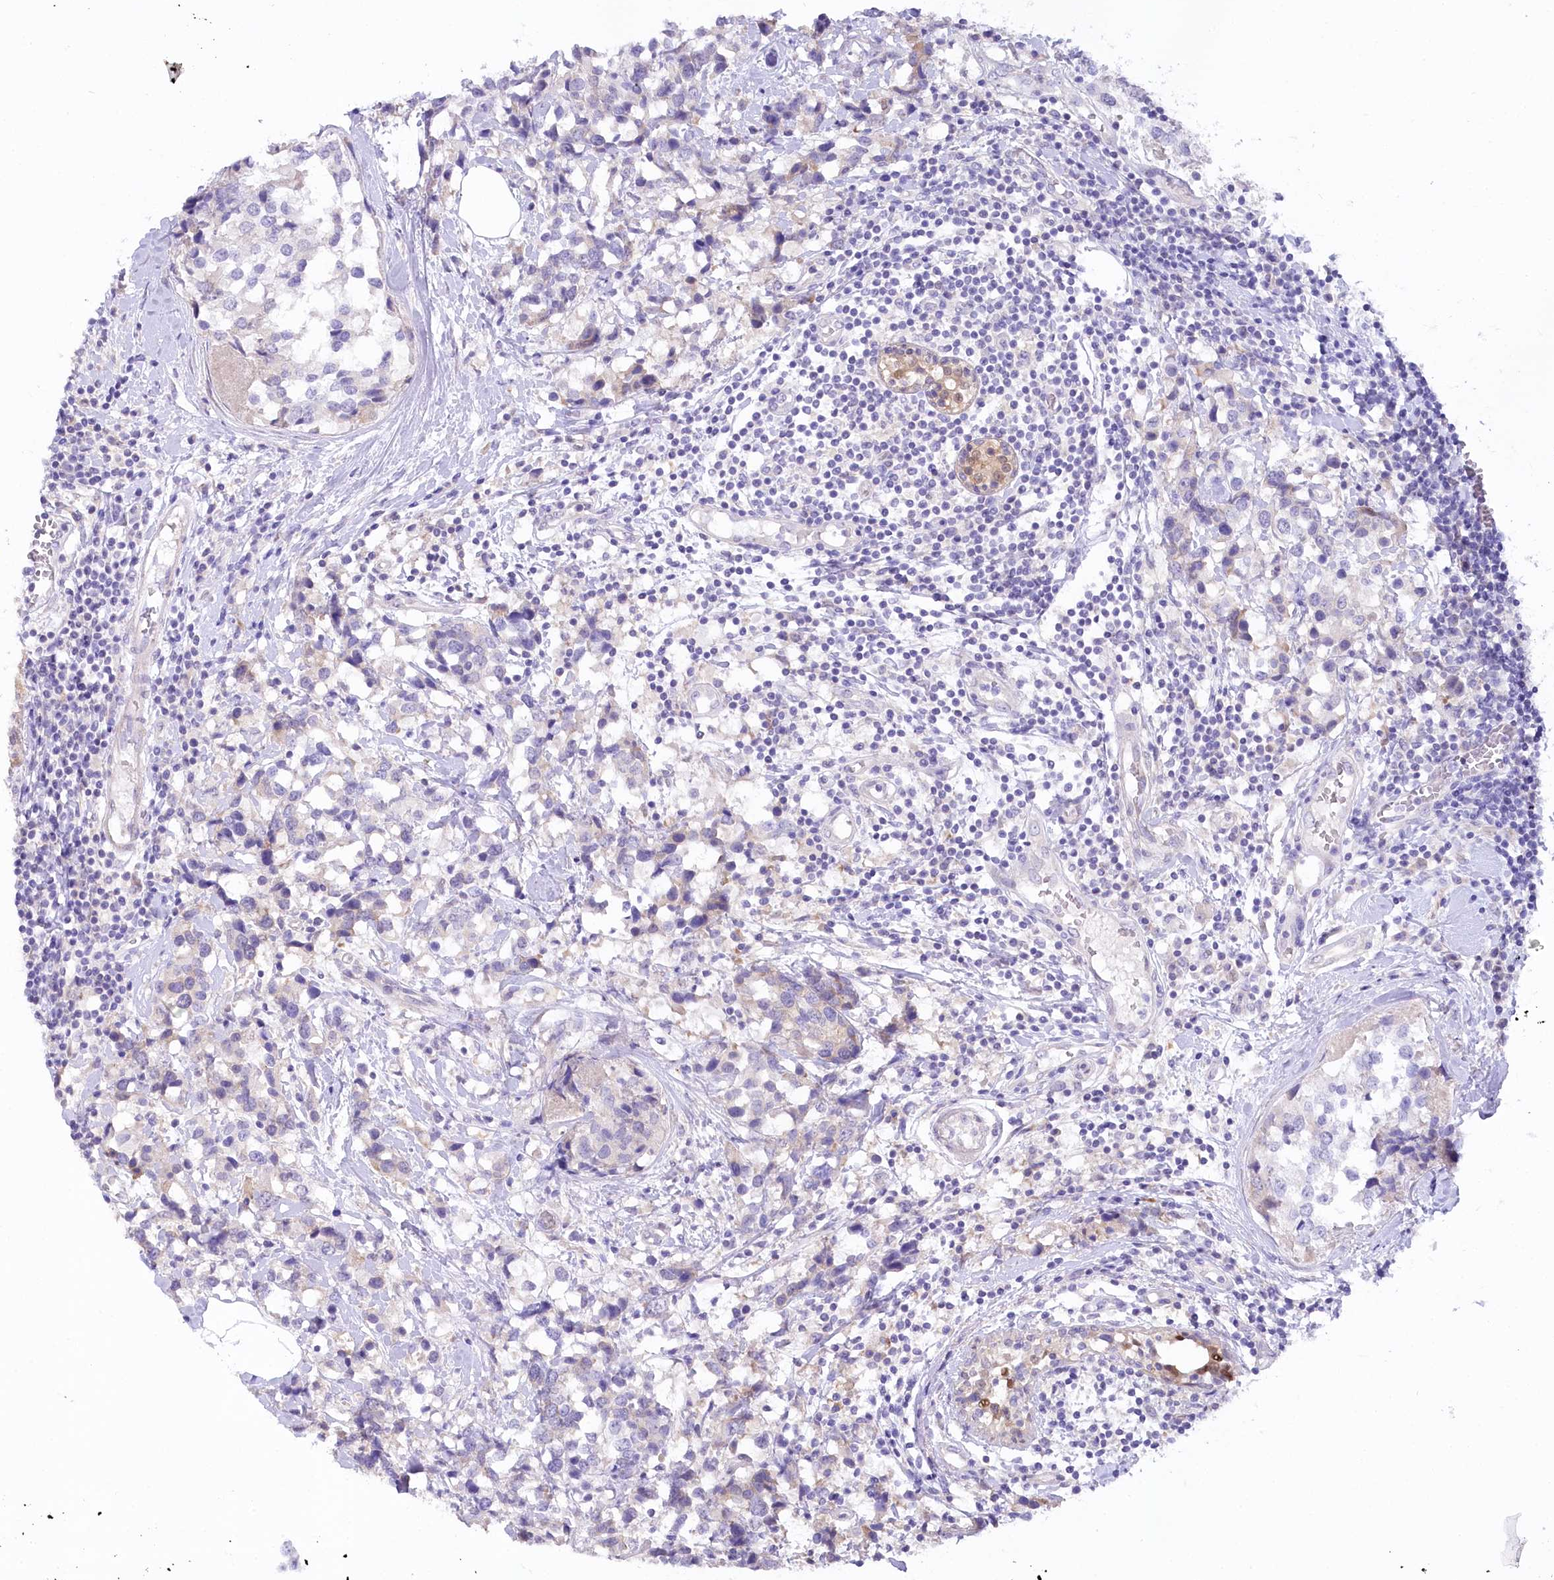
{"staining": {"intensity": "negative", "quantity": "none", "location": "none"}, "tissue": "breast cancer", "cell_type": "Tumor cells", "image_type": "cancer", "snomed": [{"axis": "morphology", "description": "Lobular carcinoma"}, {"axis": "topography", "description": "Breast"}], "caption": "IHC histopathology image of neoplastic tissue: breast cancer stained with DAB (3,3'-diaminobenzidine) exhibits no significant protein positivity in tumor cells.", "gene": "MYOZ1", "patient": {"sex": "female", "age": 59}}